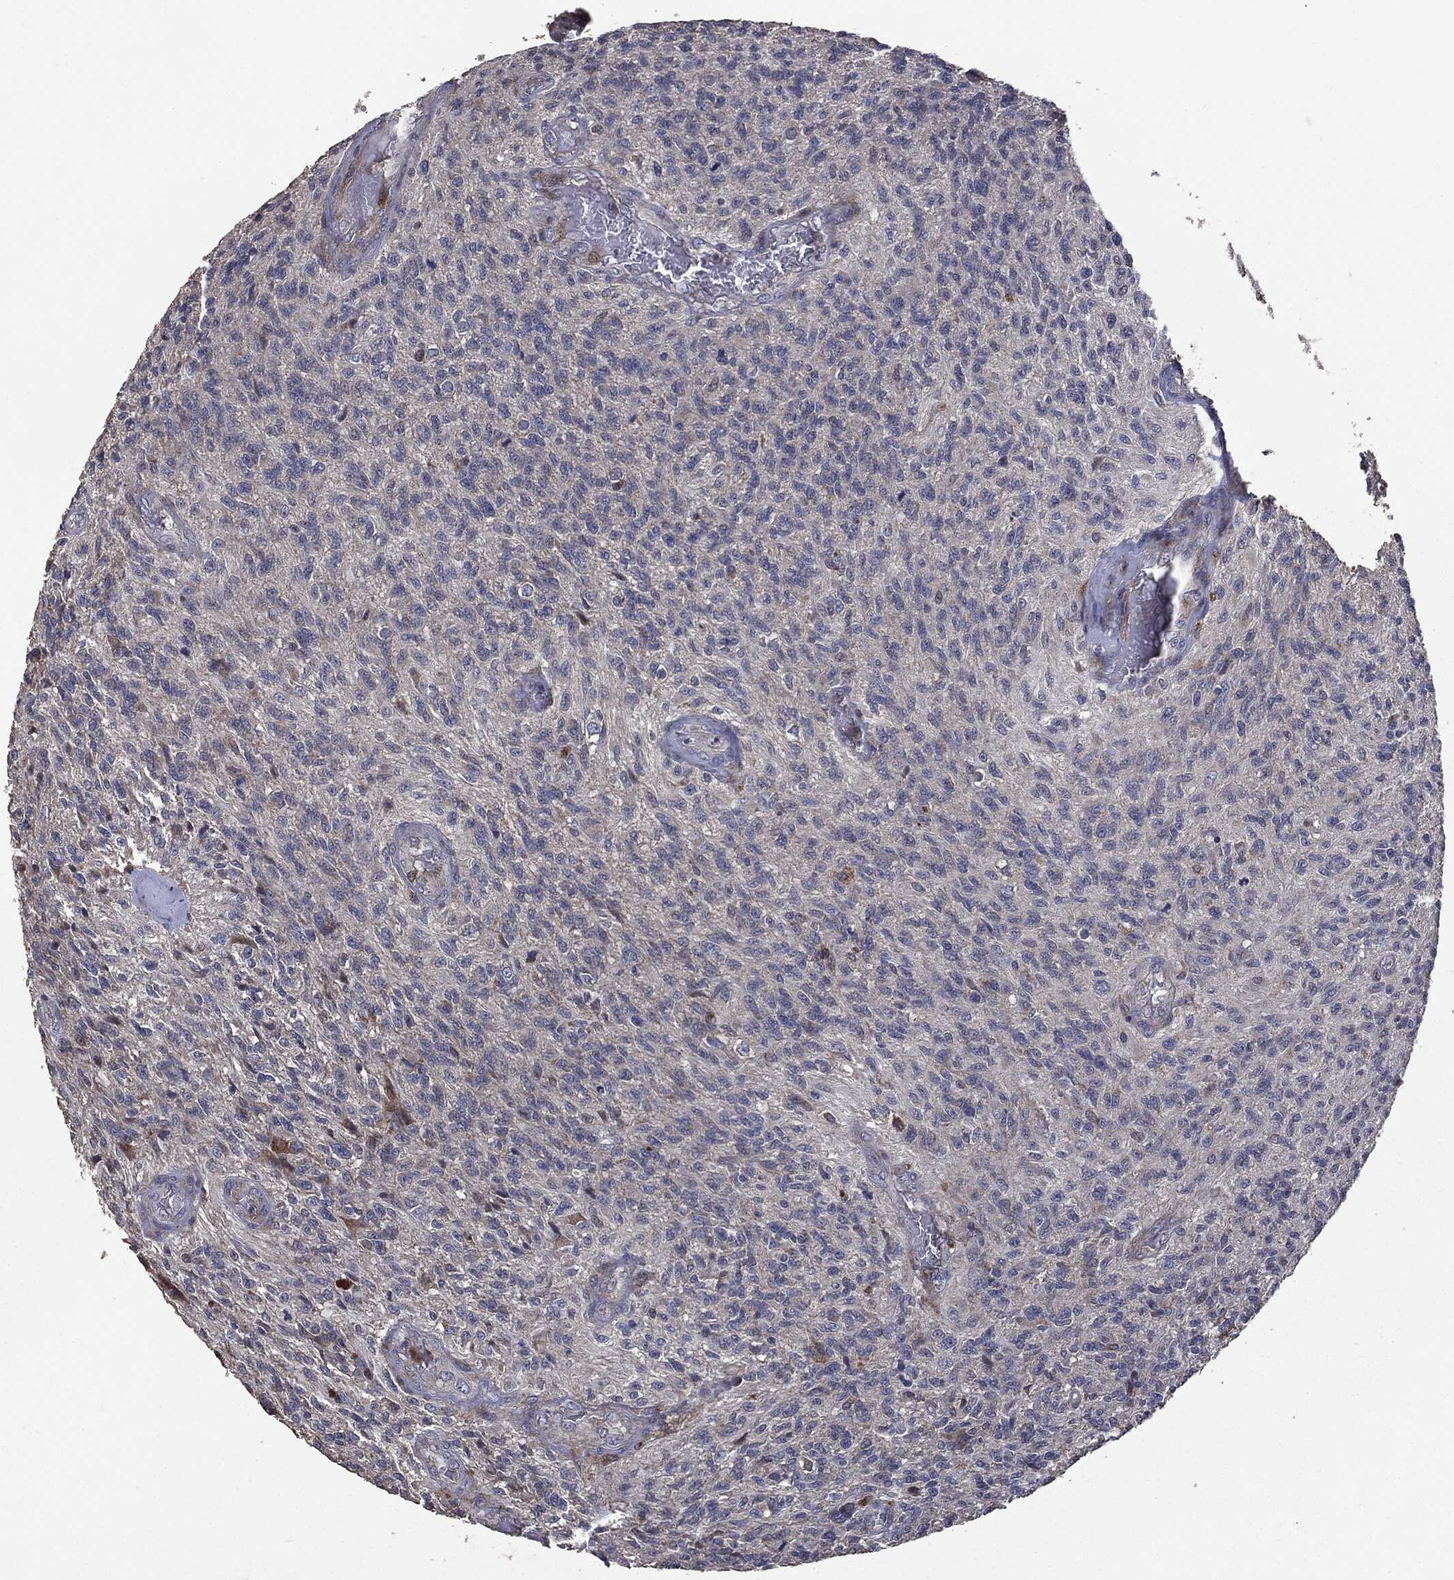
{"staining": {"intensity": "moderate", "quantity": "<25%", "location": "cytoplasmic/membranous"}, "tissue": "glioma", "cell_type": "Tumor cells", "image_type": "cancer", "snomed": [{"axis": "morphology", "description": "Glioma, malignant, High grade"}, {"axis": "topography", "description": "Brain"}], "caption": "Human glioma stained with a brown dye exhibits moderate cytoplasmic/membranous positive expression in about <25% of tumor cells.", "gene": "MTOR", "patient": {"sex": "male", "age": 56}}